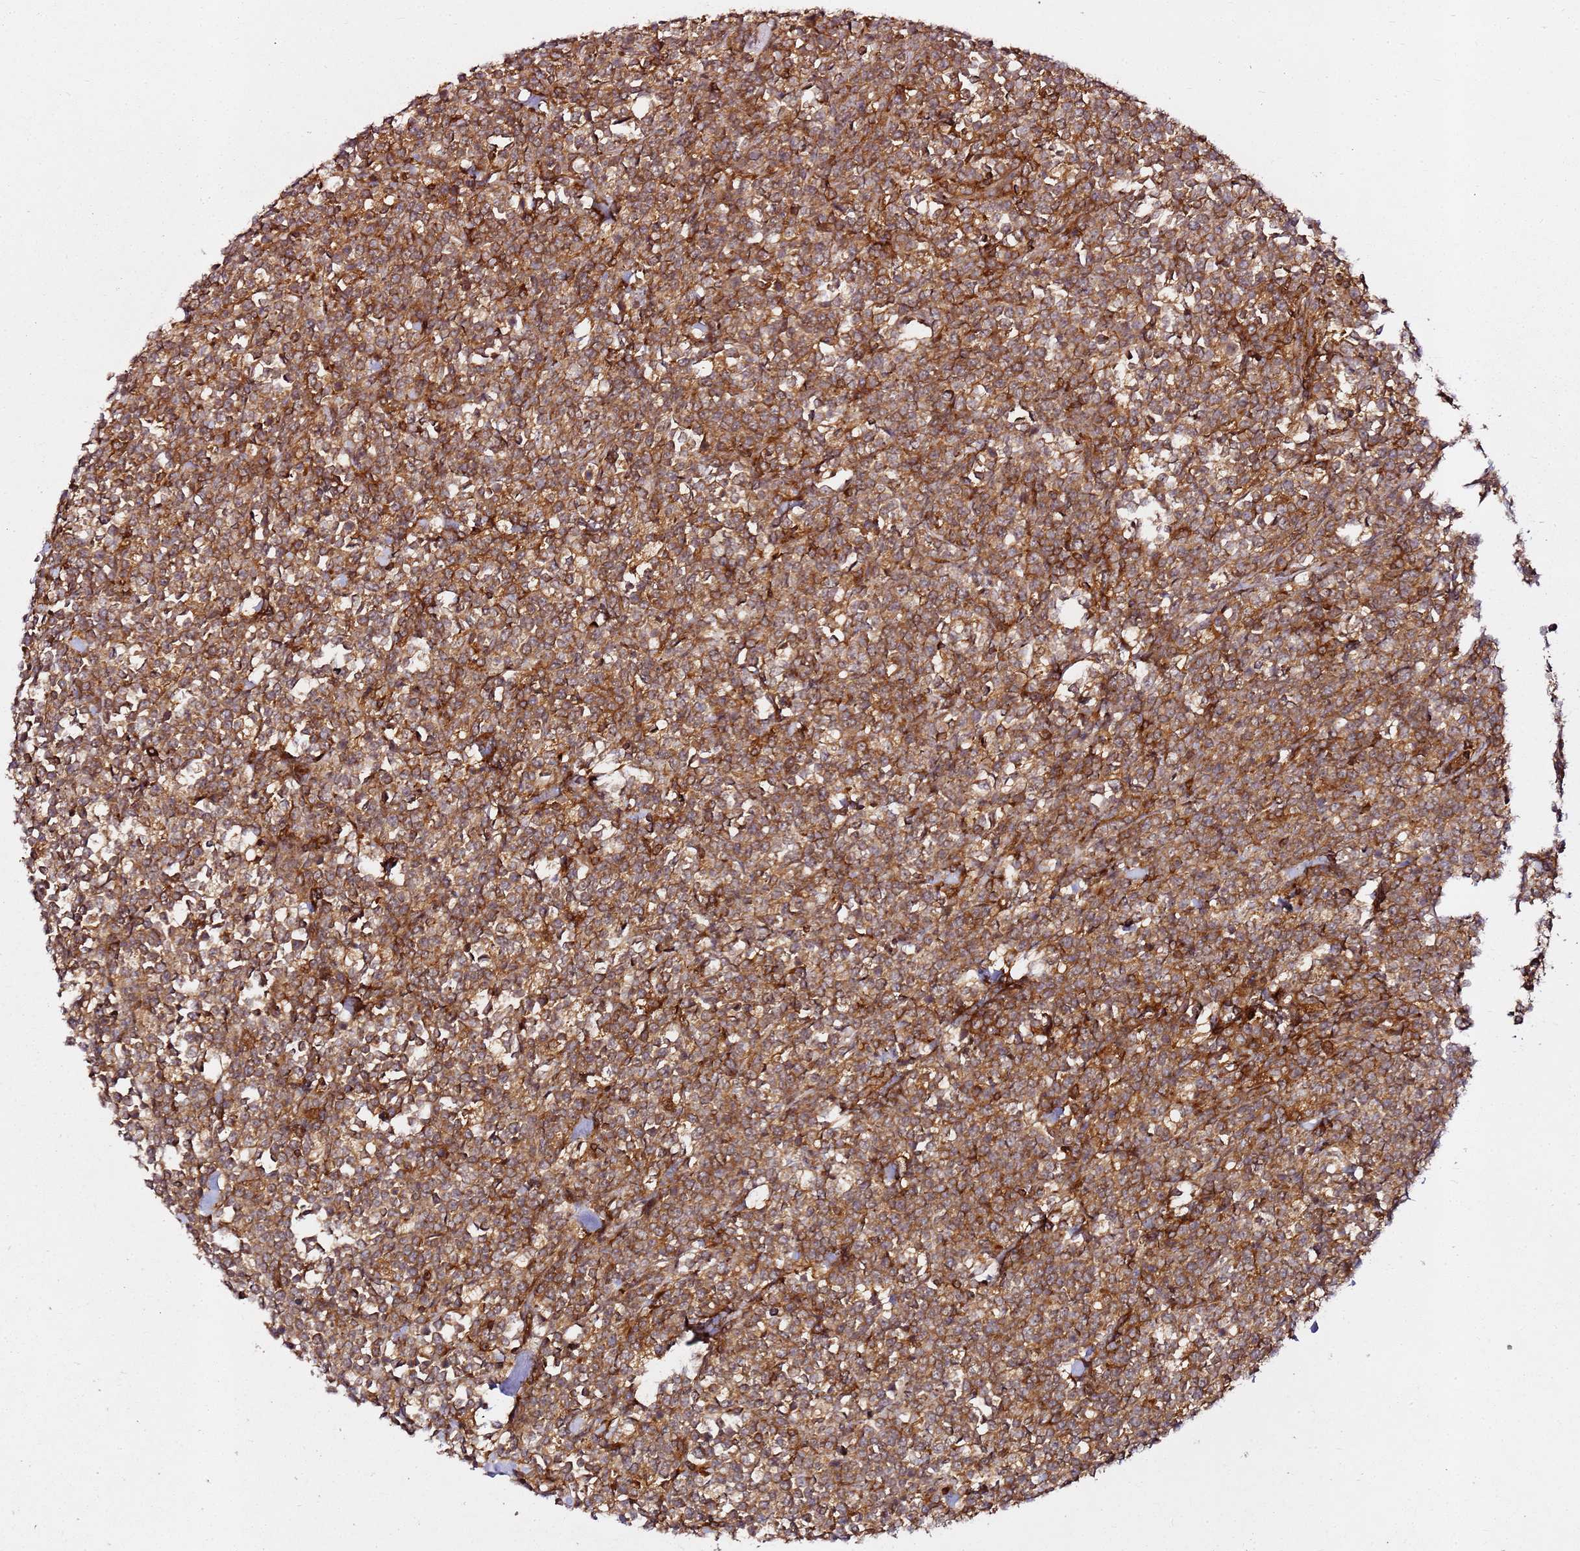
{"staining": {"intensity": "moderate", "quantity": ">75%", "location": "cytoplasmic/membranous"}, "tissue": "lymphoma", "cell_type": "Tumor cells", "image_type": "cancer", "snomed": [{"axis": "morphology", "description": "Malignant lymphoma, non-Hodgkin's type, High grade"}, {"axis": "topography", "description": "Small intestine"}], "caption": "Immunohistochemical staining of human malignant lymphoma, non-Hodgkin's type (high-grade) demonstrates medium levels of moderate cytoplasmic/membranous positivity in about >75% of tumor cells. (DAB (3,3'-diaminobenzidine) IHC with brightfield microscopy, high magnification).", "gene": "PRMT7", "patient": {"sex": "male", "age": 8}}